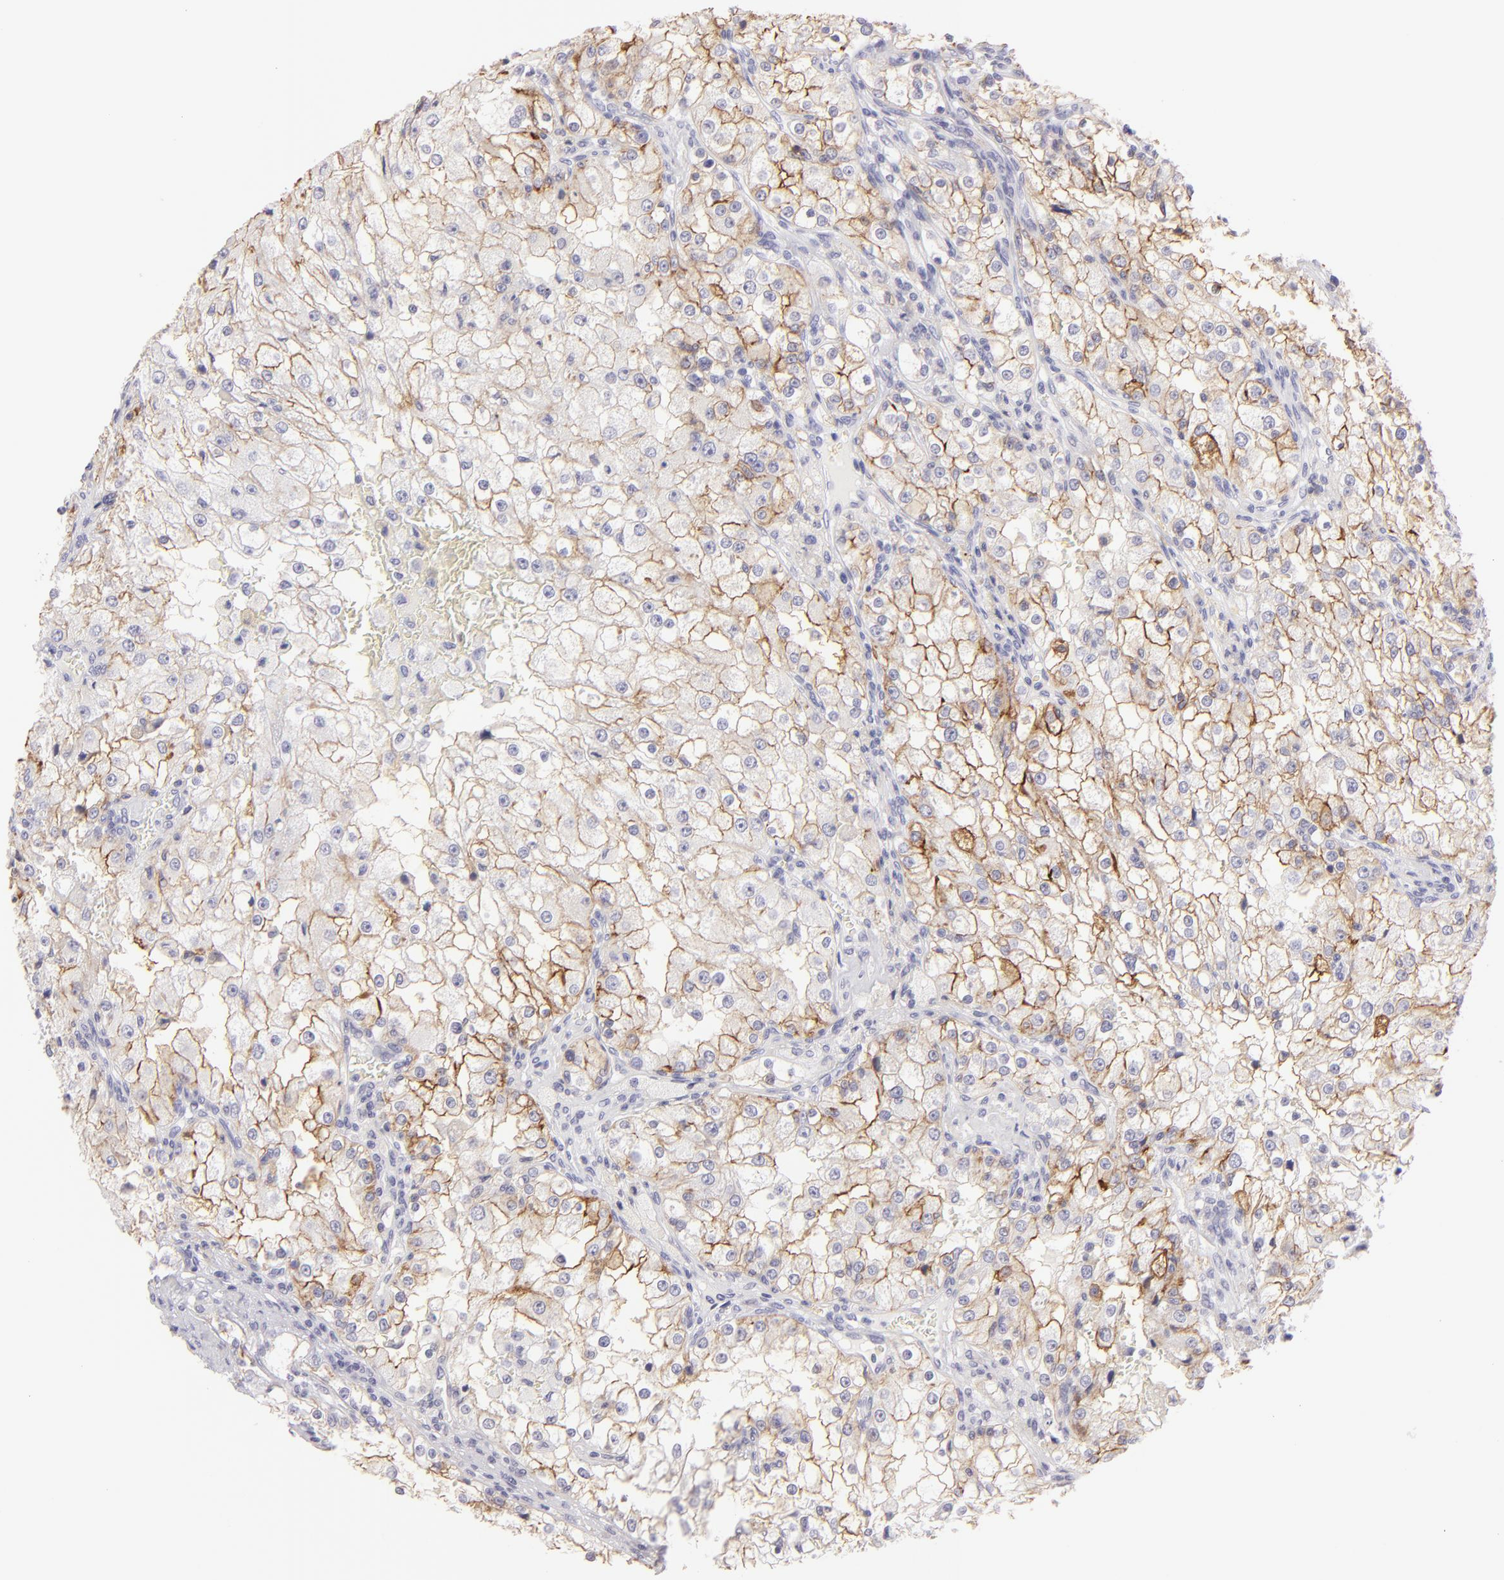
{"staining": {"intensity": "moderate", "quantity": "25%-75%", "location": "cytoplasmic/membranous"}, "tissue": "renal cancer", "cell_type": "Tumor cells", "image_type": "cancer", "snomed": [{"axis": "morphology", "description": "Adenocarcinoma, NOS"}, {"axis": "topography", "description": "Kidney"}], "caption": "The image shows immunohistochemical staining of renal adenocarcinoma. There is moderate cytoplasmic/membranous staining is present in about 25%-75% of tumor cells.", "gene": "CLDN4", "patient": {"sex": "female", "age": 74}}